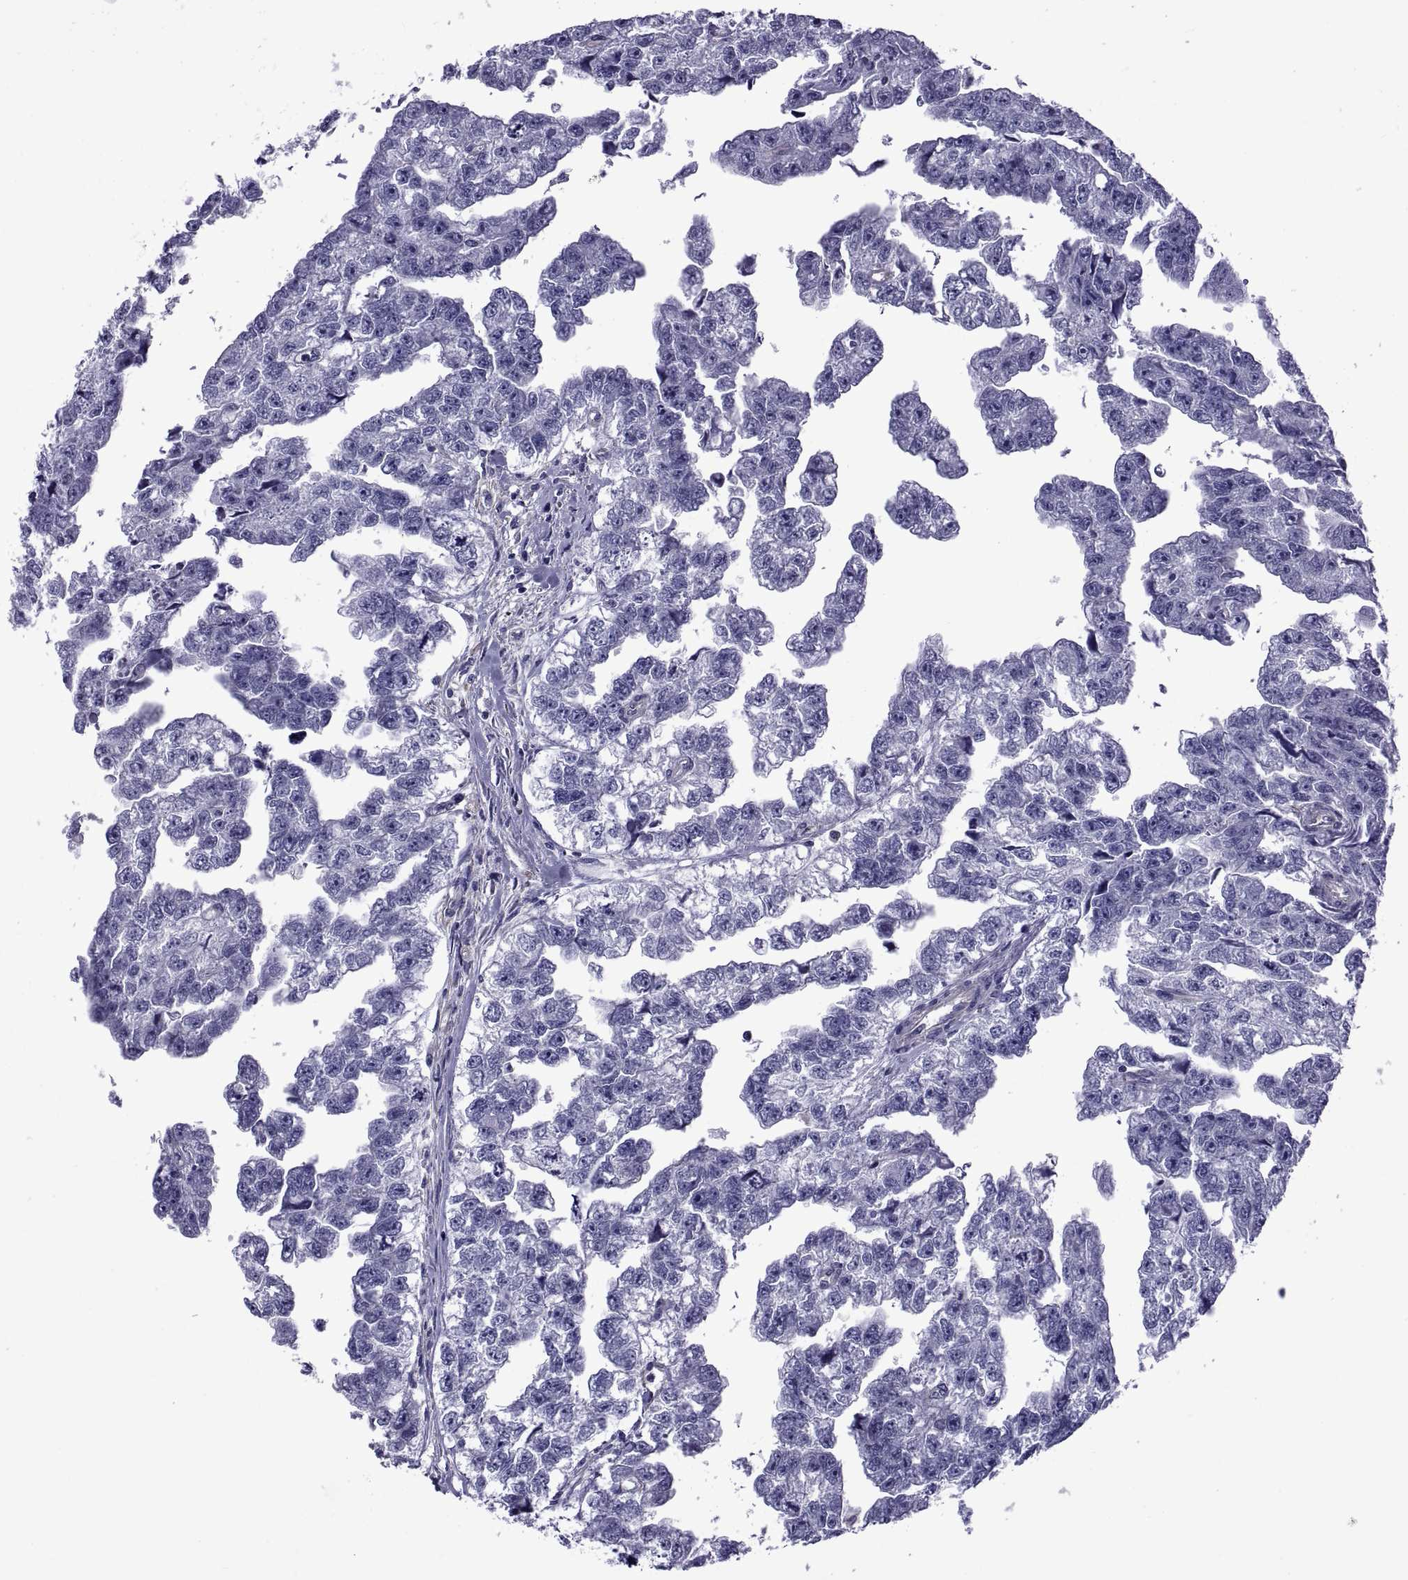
{"staining": {"intensity": "negative", "quantity": "none", "location": "none"}, "tissue": "testis cancer", "cell_type": "Tumor cells", "image_type": "cancer", "snomed": [{"axis": "morphology", "description": "Carcinoma, Embryonal, NOS"}, {"axis": "morphology", "description": "Teratoma, malignant, NOS"}, {"axis": "topography", "description": "Testis"}], "caption": "An immunohistochemistry micrograph of testis embryonal carcinoma is shown. There is no staining in tumor cells of testis embryonal carcinoma.", "gene": "TMC3", "patient": {"sex": "male", "age": 44}}